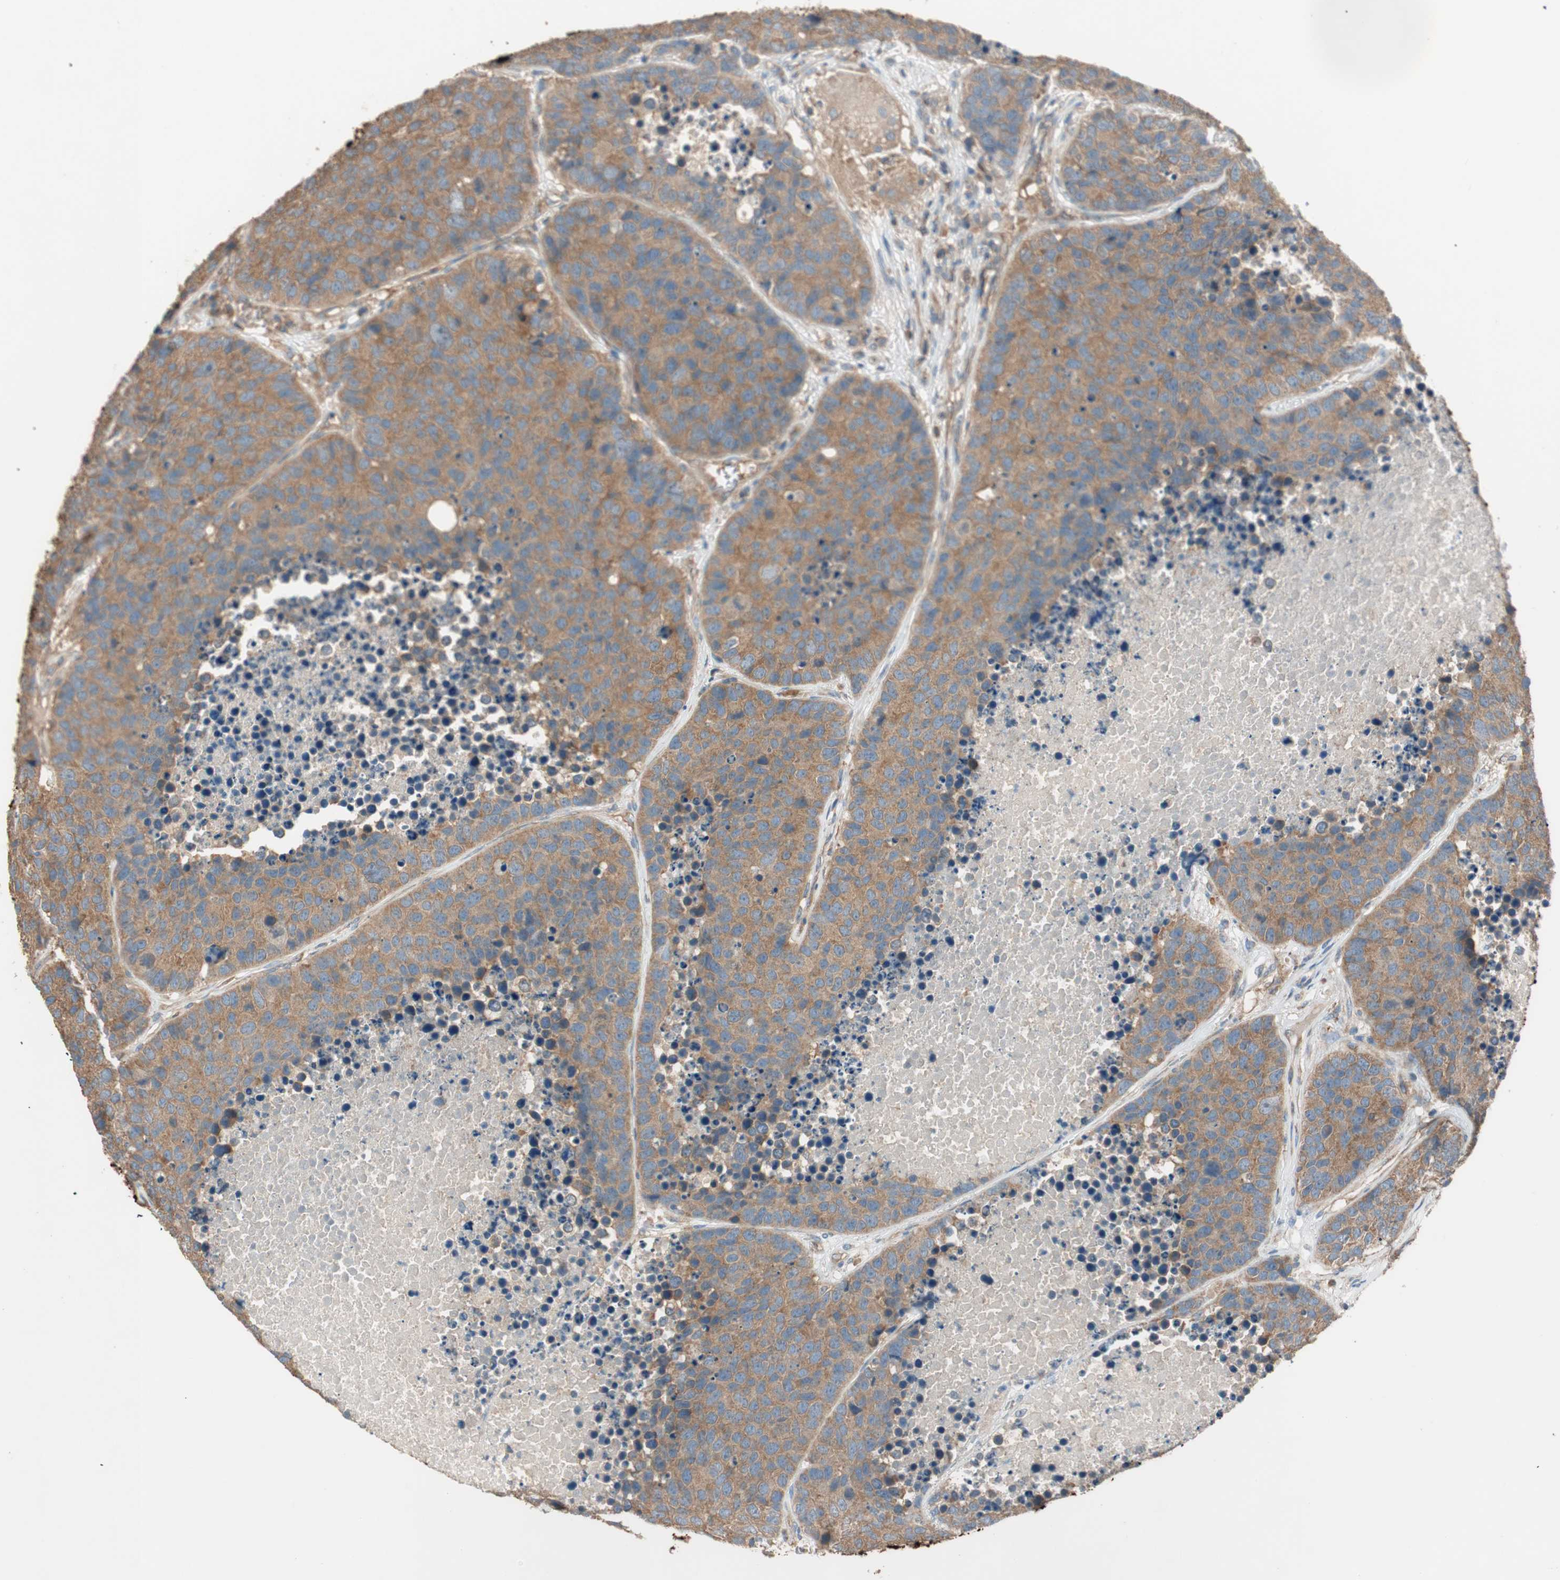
{"staining": {"intensity": "moderate", "quantity": ">75%", "location": "cytoplasmic/membranous"}, "tissue": "carcinoid", "cell_type": "Tumor cells", "image_type": "cancer", "snomed": [{"axis": "morphology", "description": "Carcinoid, malignant, NOS"}, {"axis": "topography", "description": "Lung"}], "caption": "Carcinoid stained with IHC displays moderate cytoplasmic/membranous expression in about >75% of tumor cells. (Brightfield microscopy of DAB IHC at high magnification).", "gene": "CC2D1A", "patient": {"sex": "male", "age": 60}}